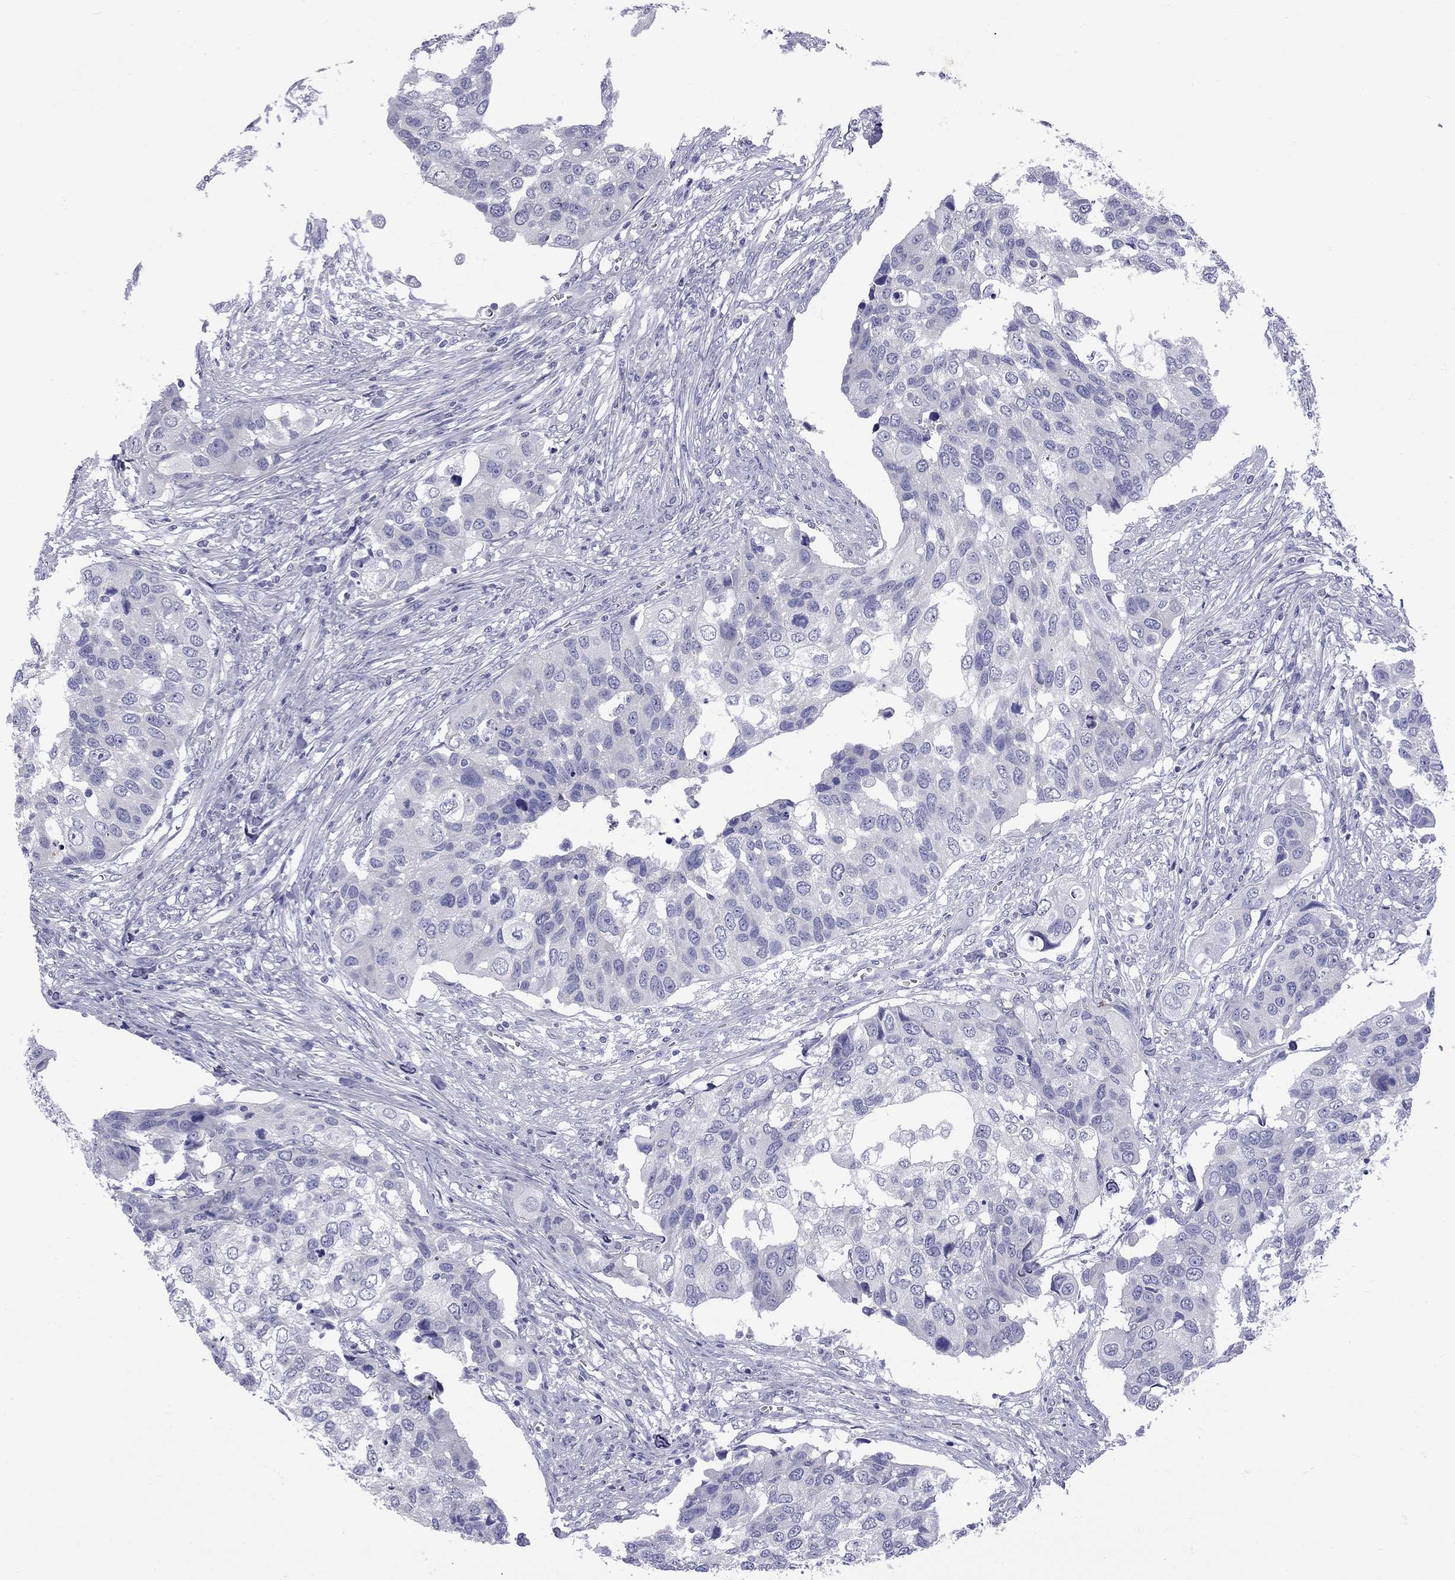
{"staining": {"intensity": "negative", "quantity": "none", "location": "none"}, "tissue": "urothelial cancer", "cell_type": "Tumor cells", "image_type": "cancer", "snomed": [{"axis": "morphology", "description": "Urothelial carcinoma, High grade"}, {"axis": "topography", "description": "Urinary bladder"}], "caption": "The histopathology image displays no significant positivity in tumor cells of urothelial cancer.", "gene": "EPPIN", "patient": {"sex": "male", "age": 60}}